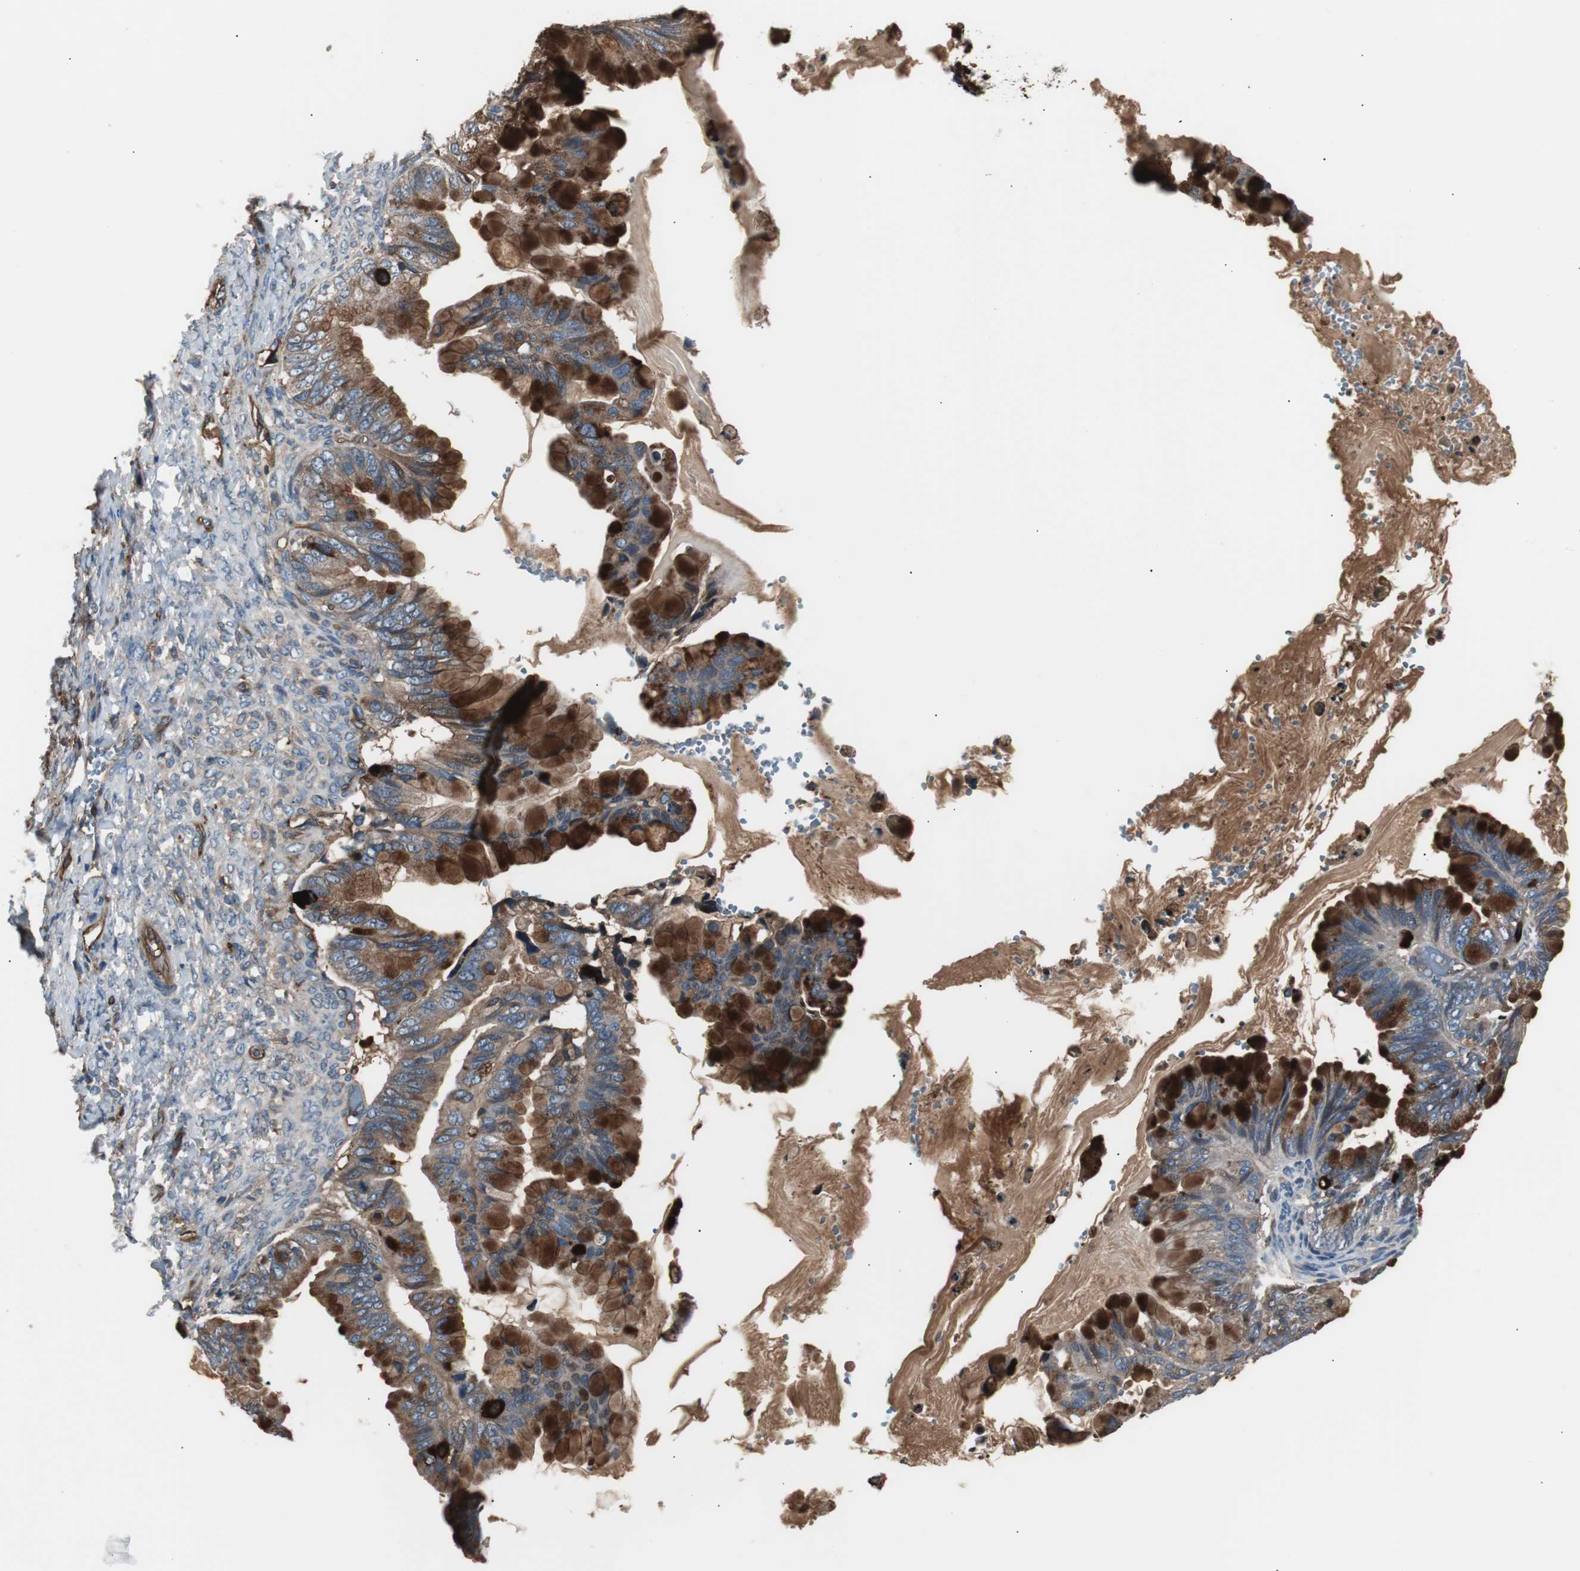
{"staining": {"intensity": "strong", "quantity": "25%-75%", "location": "cytoplasmic/membranous"}, "tissue": "ovarian cancer", "cell_type": "Tumor cells", "image_type": "cancer", "snomed": [{"axis": "morphology", "description": "Cystadenocarcinoma, mucinous, NOS"}, {"axis": "topography", "description": "Ovary"}], "caption": "Protein staining shows strong cytoplasmic/membranous positivity in about 25%-75% of tumor cells in ovarian mucinous cystadenocarcinoma.", "gene": "B2M", "patient": {"sex": "female", "age": 36}}